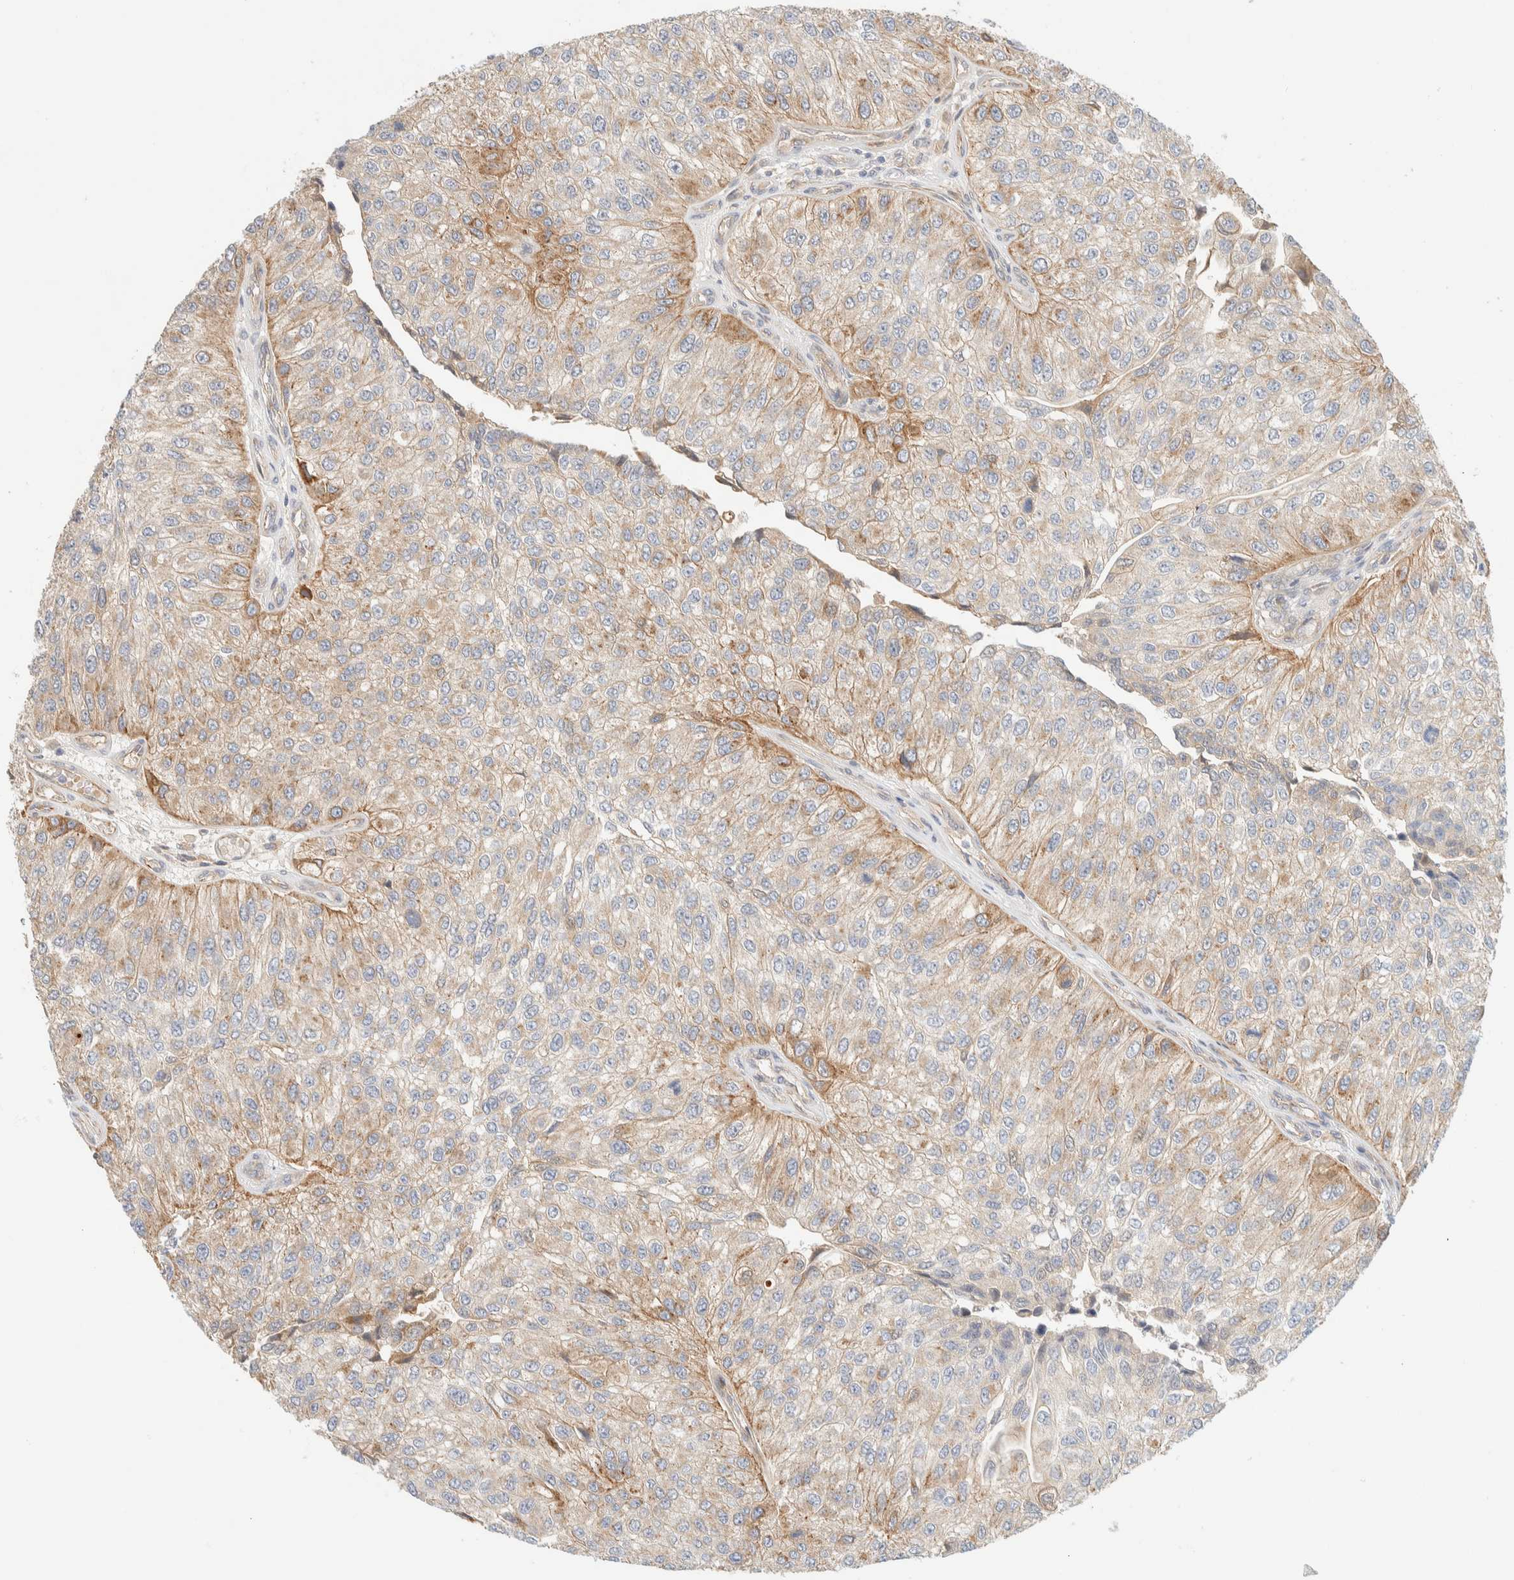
{"staining": {"intensity": "moderate", "quantity": "25%-75%", "location": "cytoplasmic/membranous"}, "tissue": "urothelial cancer", "cell_type": "Tumor cells", "image_type": "cancer", "snomed": [{"axis": "morphology", "description": "Urothelial carcinoma, High grade"}, {"axis": "topography", "description": "Kidney"}, {"axis": "topography", "description": "Urinary bladder"}], "caption": "Immunohistochemistry (IHC) histopathology image of neoplastic tissue: urothelial carcinoma (high-grade) stained using immunohistochemistry shows medium levels of moderate protein expression localized specifically in the cytoplasmic/membranous of tumor cells, appearing as a cytoplasmic/membranous brown color.", "gene": "FAT1", "patient": {"sex": "male", "age": 77}}